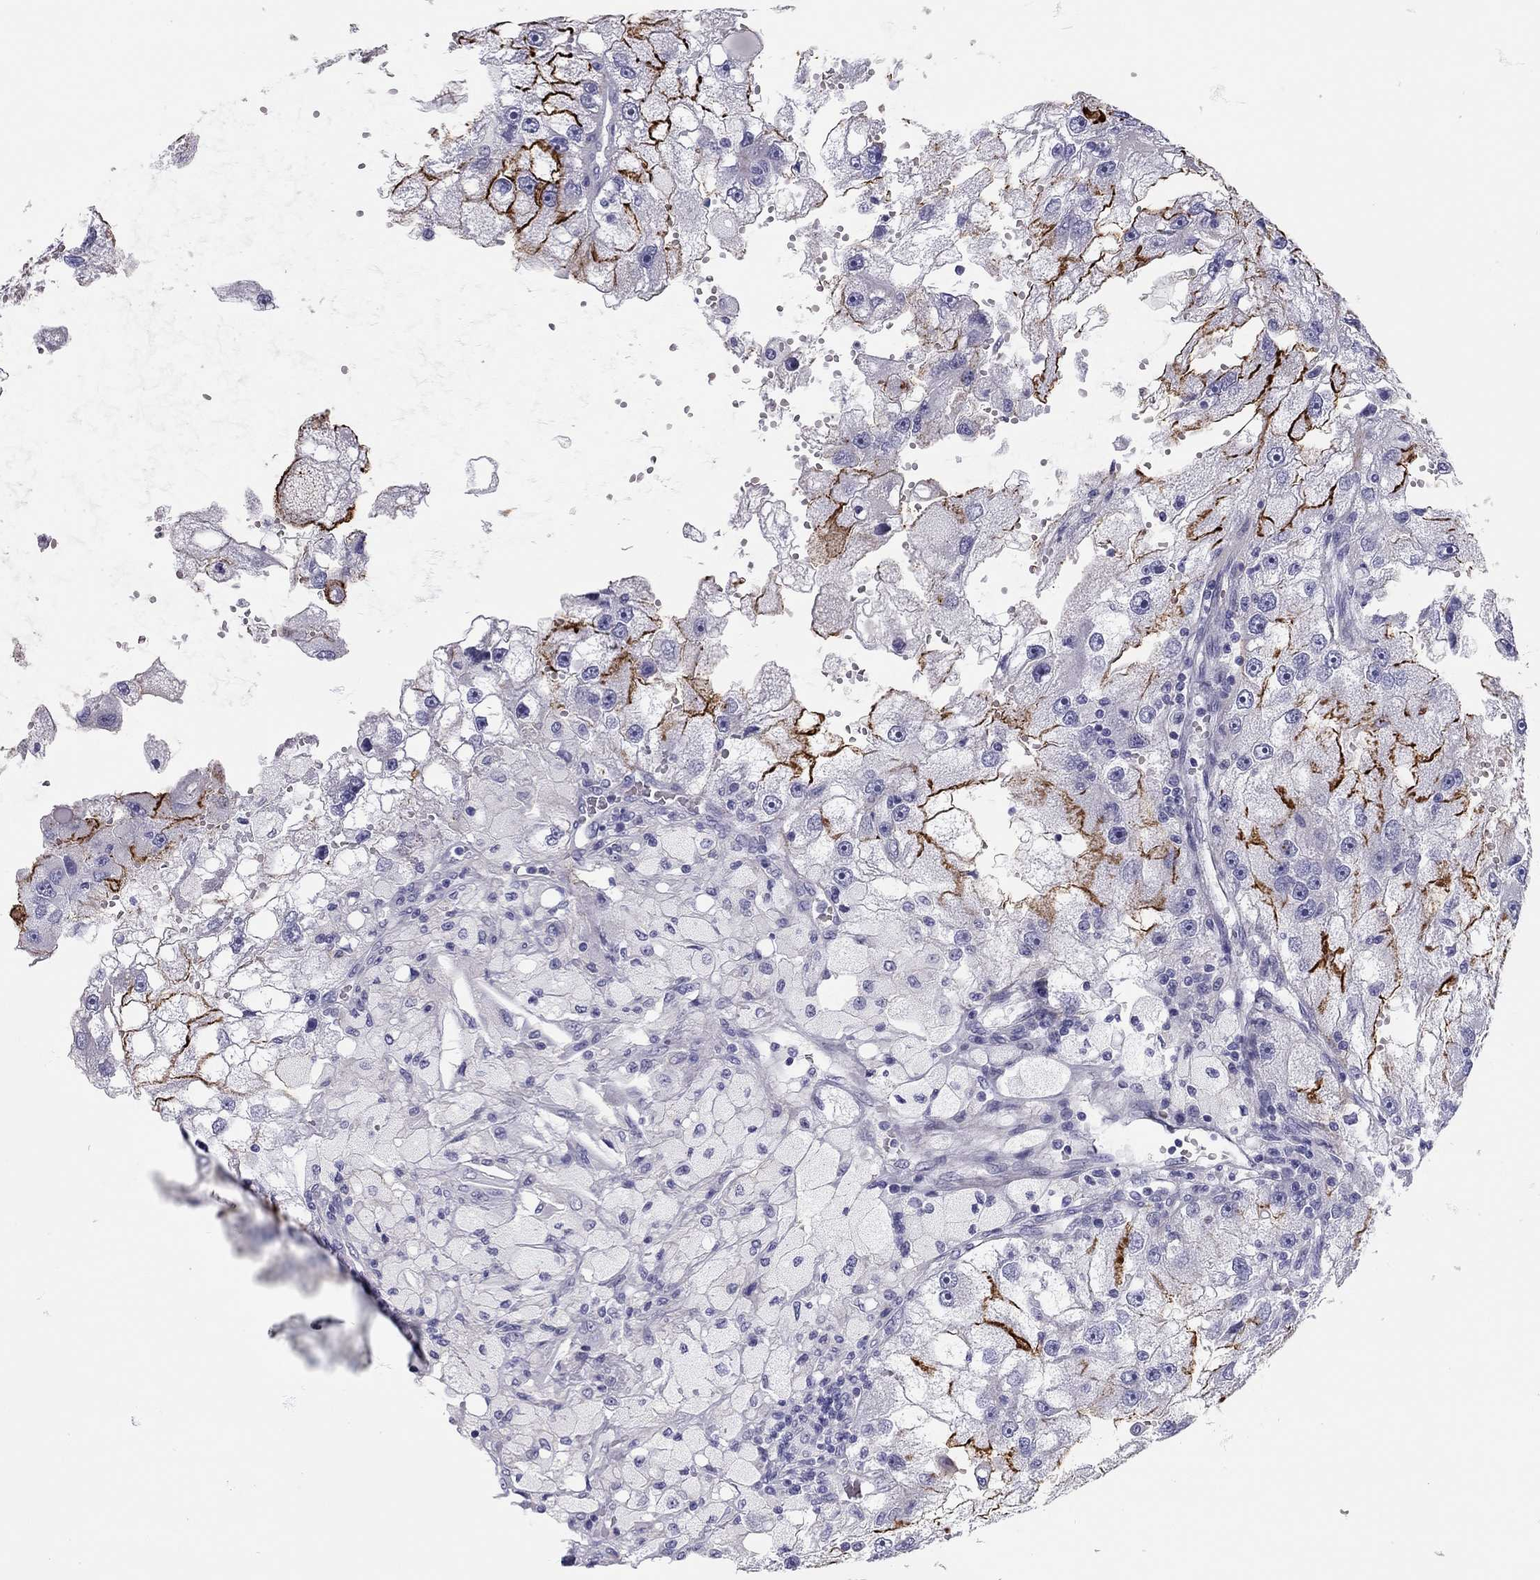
{"staining": {"intensity": "strong", "quantity": "<25%", "location": "cytoplasmic/membranous"}, "tissue": "renal cancer", "cell_type": "Tumor cells", "image_type": "cancer", "snomed": [{"axis": "morphology", "description": "Adenocarcinoma, NOS"}, {"axis": "topography", "description": "Kidney"}], "caption": "Strong cytoplasmic/membranous protein expression is seen in approximately <25% of tumor cells in renal adenocarcinoma. The staining is performed using DAB brown chromogen to label protein expression. The nuclei are counter-stained blue using hematoxylin.", "gene": "SCARB1", "patient": {"sex": "male", "age": 63}}